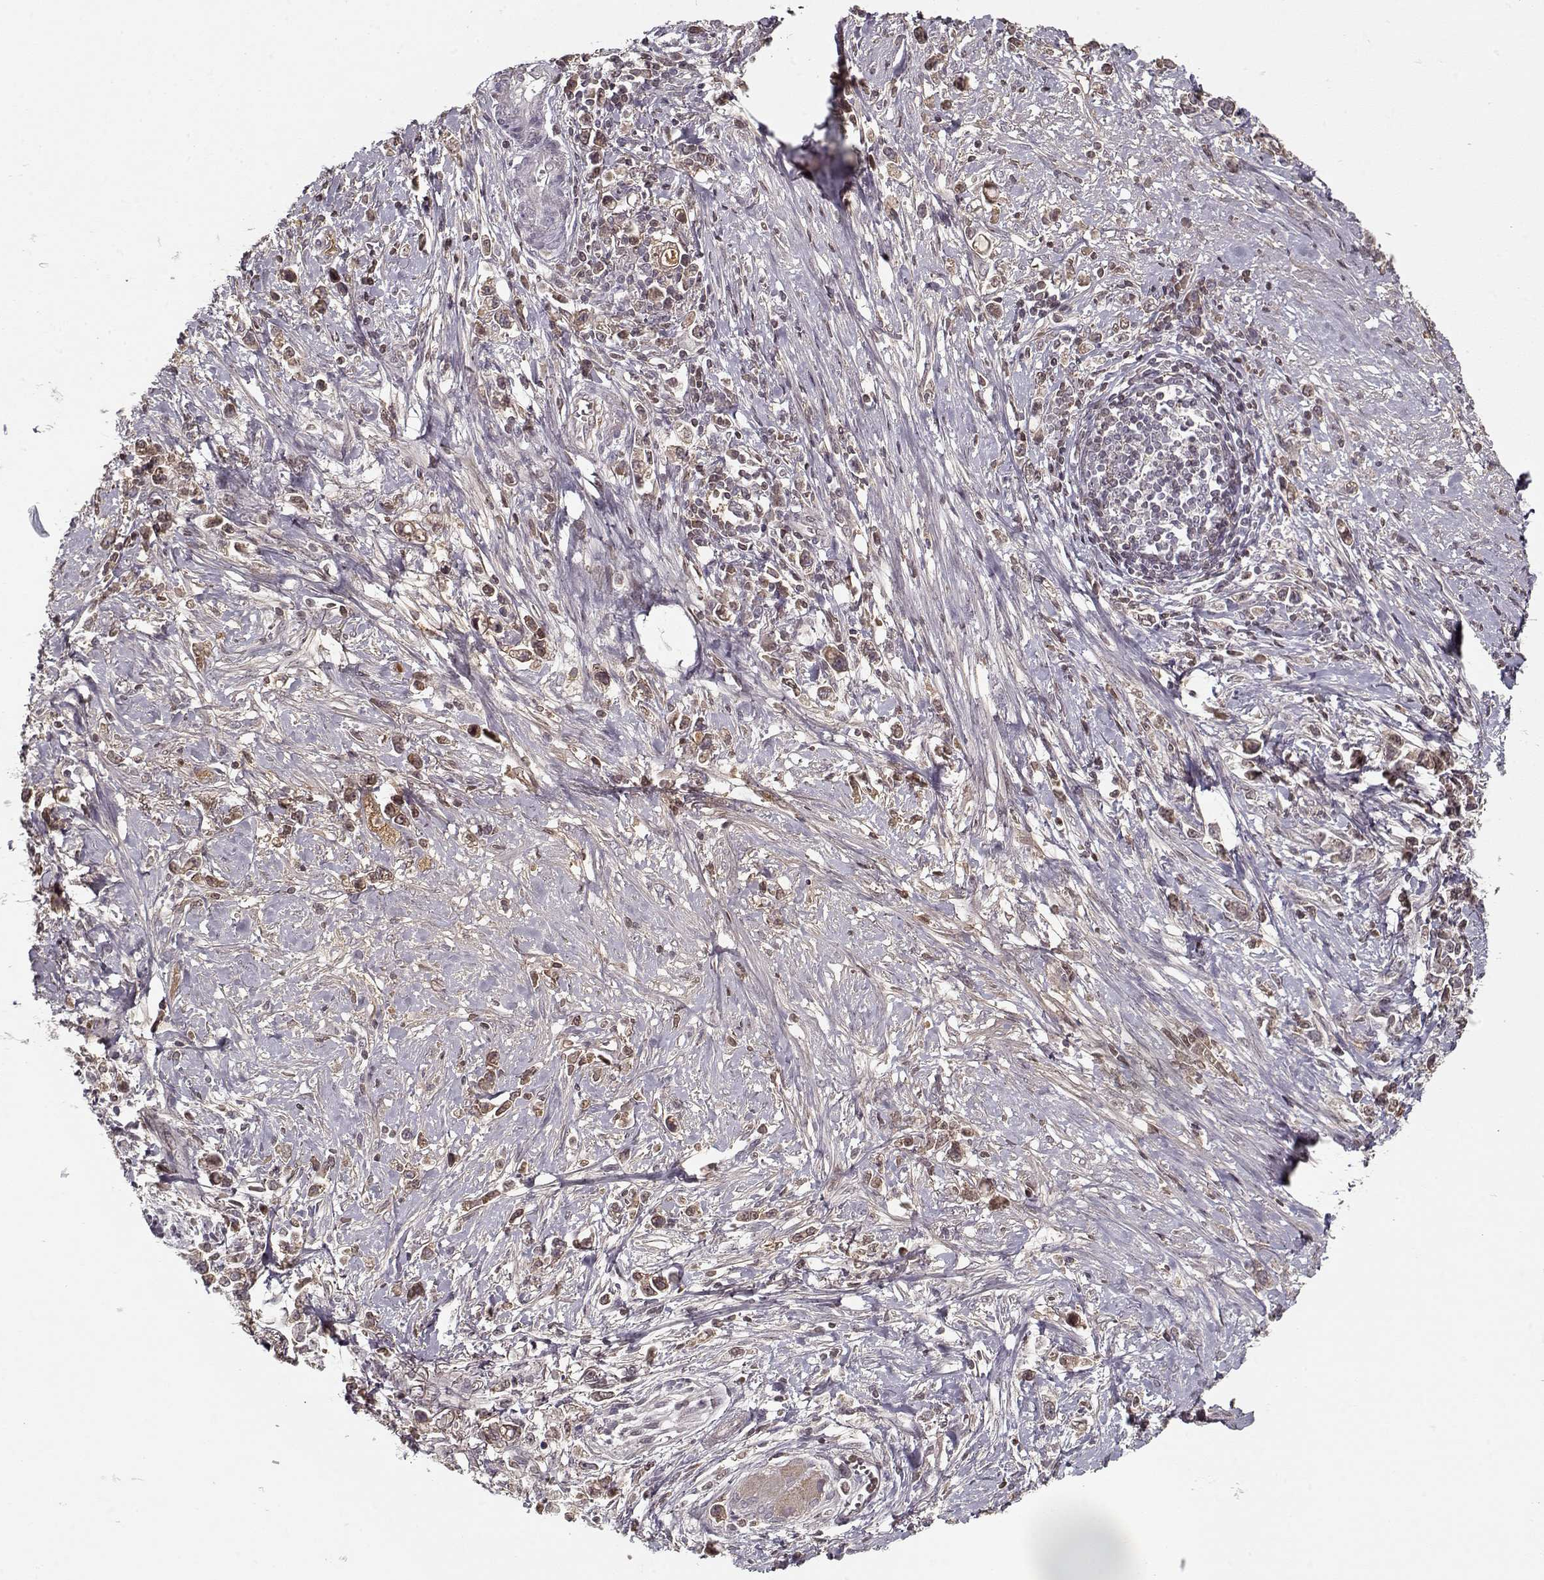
{"staining": {"intensity": "weak", "quantity": "25%-75%", "location": "cytoplasmic/membranous,nuclear"}, "tissue": "stomach cancer", "cell_type": "Tumor cells", "image_type": "cancer", "snomed": [{"axis": "morphology", "description": "Adenocarcinoma, NOS"}, {"axis": "topography", "description": "Stomach"}], "caption": "Stomach cancer (adenocarcinoma) was stained to show a protein in brown. There is low levels of weak cytoplasmic/membranous and nuclear expression in approximately 25%-75% of tumor cells.", "gene": "AFM", "patient": {"sex": "male", "age": 63}}